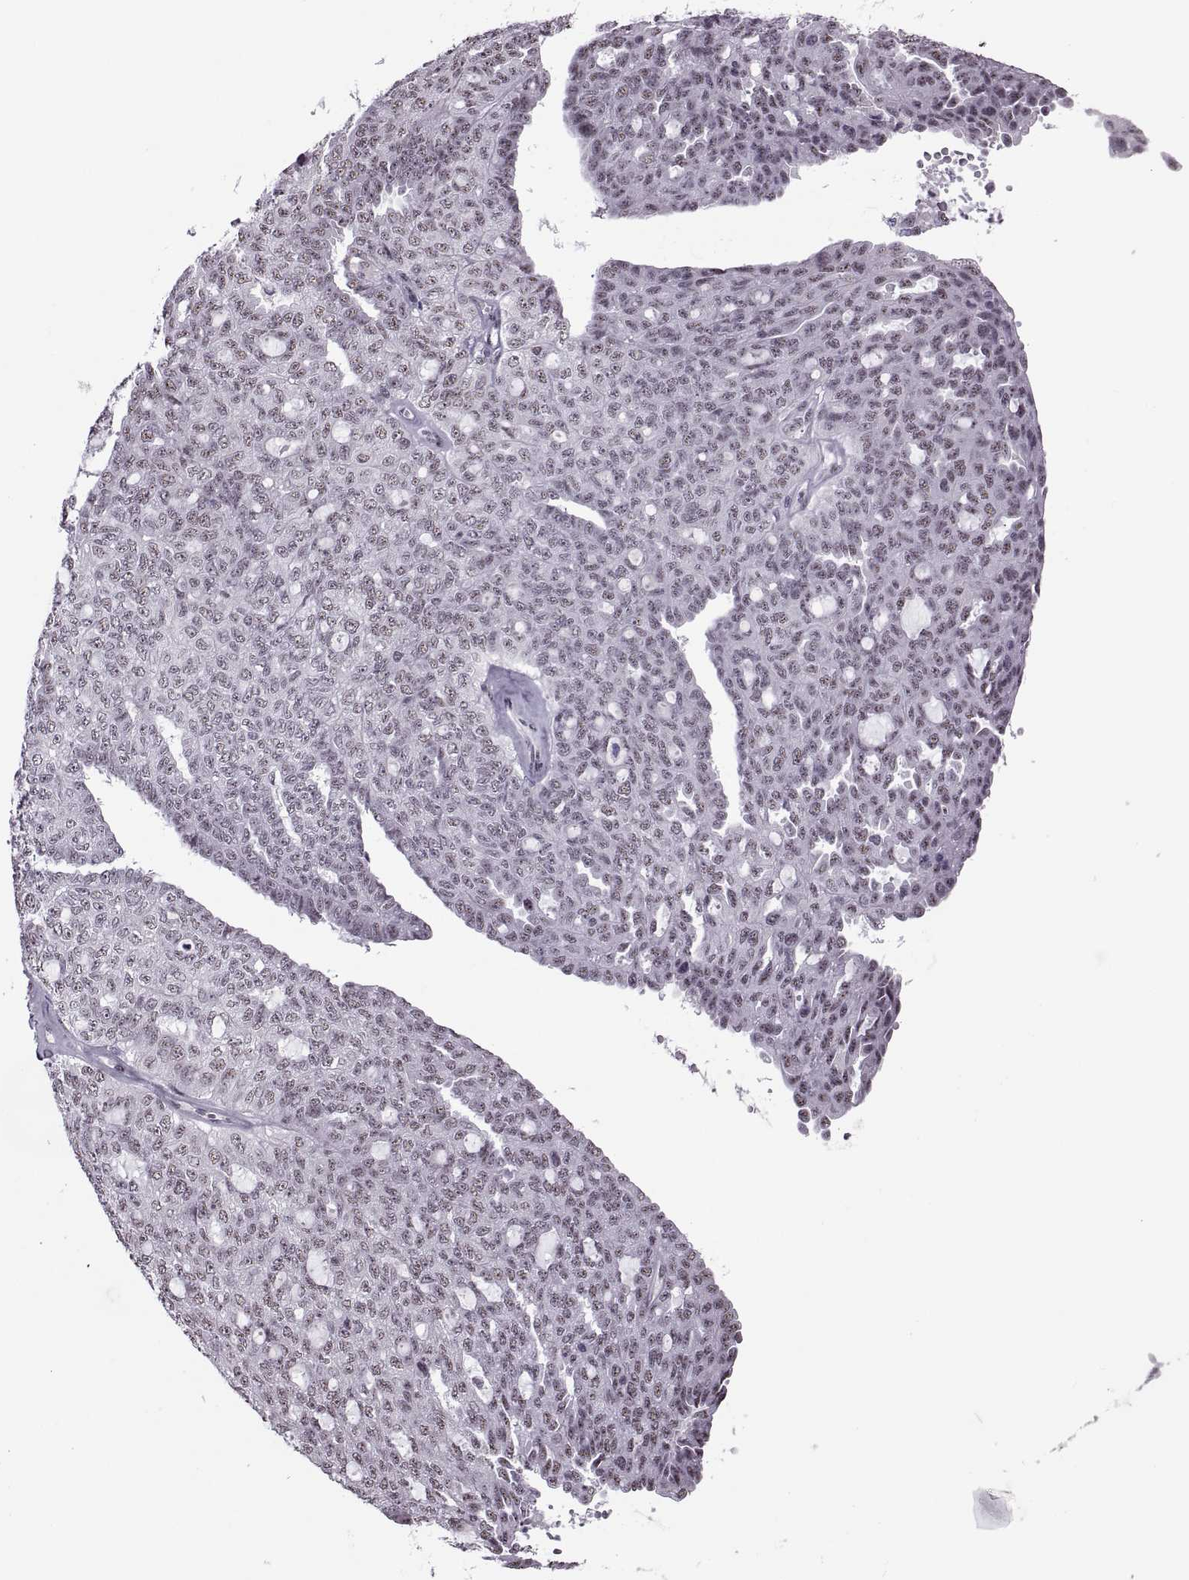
{"staining": {"intensity": "weak", "quantity": "25%-75%", "location": "nuclear"}, "tissue": "ovarian cancer", "cell_type": "Tumor cells", "image_type": "cancer", "snomed": [{"axis": "morphology", "description": "Cystadenocarcinoma, serous, NOS"}, {"axis": "topography", "description": "Ovary"}], "caption": "IHC photomicrograph of ovarian serous cystadenocarcinoma stained for a protein (brown), which demonstrates low levels of weak nuclear positivity in approximately 25%-75% of tumor cells.", "gene": "MAGEA4", "patient": {"sex": "female", "age": 71}}